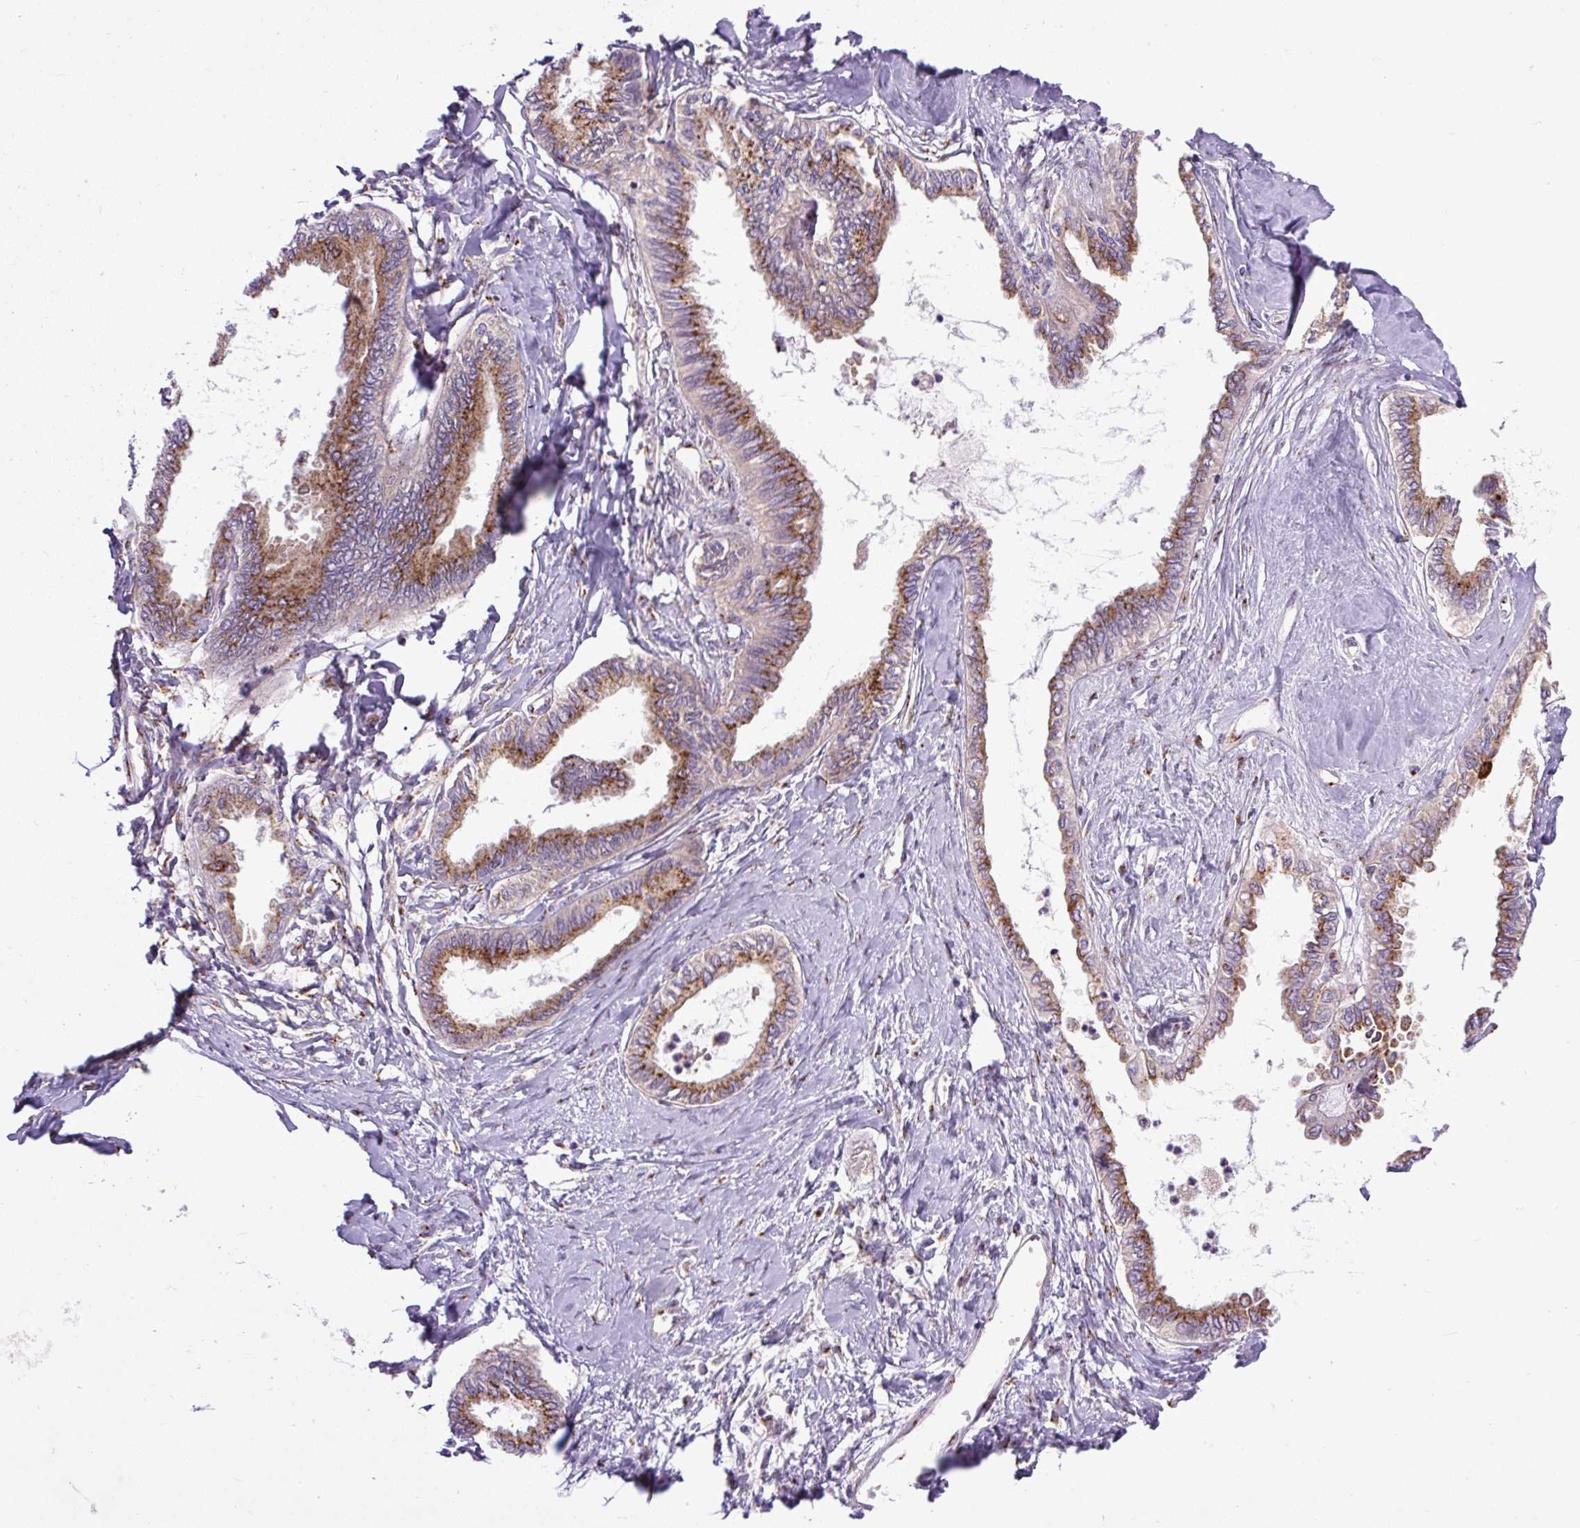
{"staining": {"intensity": "moderate", "quantity": ">75%", "location": "cytoplasmic/membranous"}, "tissue": "ovarian cancer", "cell_type": "Tumor cells", "image_type": "cancer", "snomed": [{"axis": "morphology", "description": "Carcinoma, endometroid"}, {"axis": "topography", "description": "Ovary"}], "caption": "Approximately >75% of tumor cells in endometroid carcinoma (ovarian) exhibit moderate cytoplasmic/membranous protein expression as visualized by brown immunohistochemical staining.", "gene": "MSMP", "patient": {"sex": "female", "age": 70}}